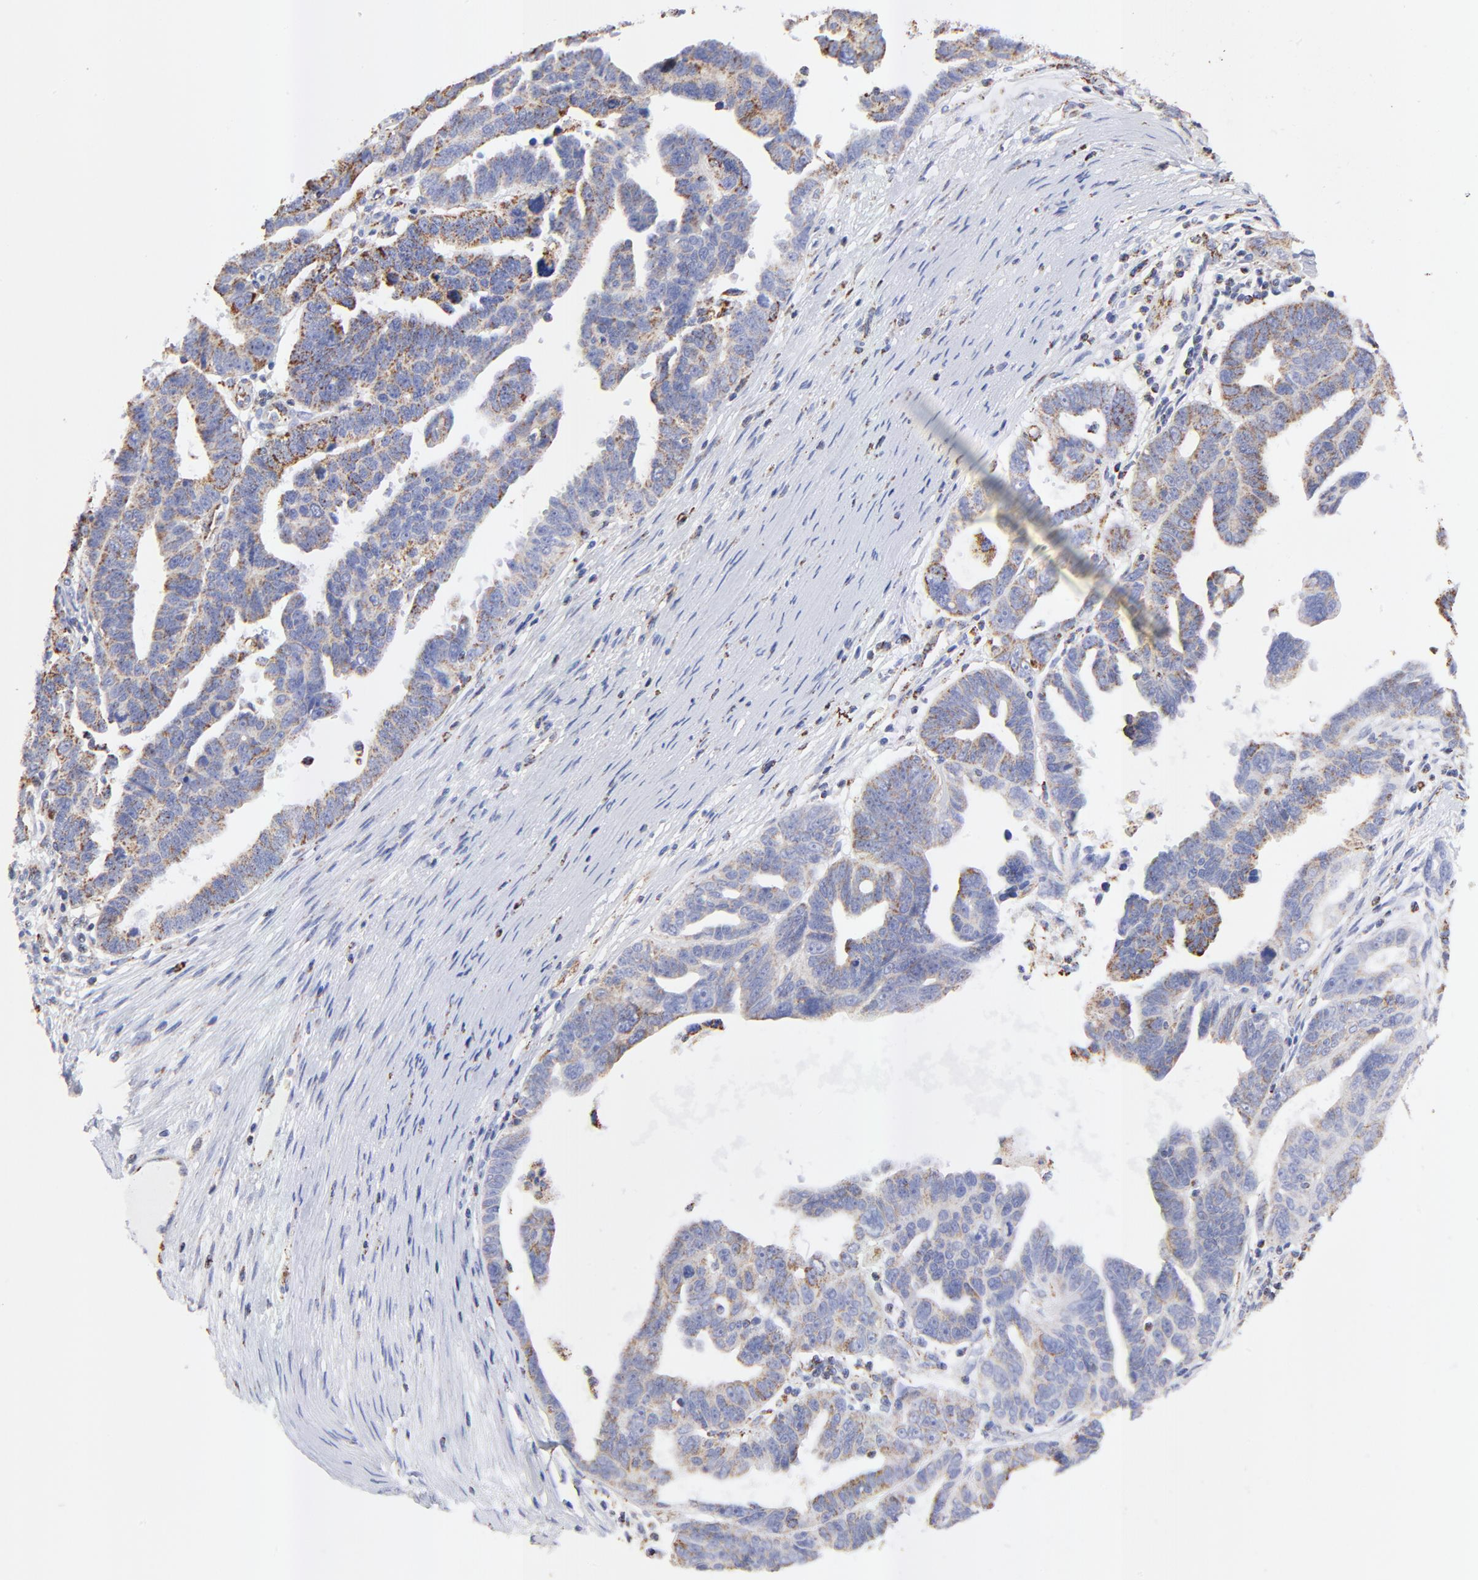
{"staining": {"intensity": "moderate", "quantity": "25%-75%", "location": "cytoplasmic/membranous"}, "tissue": "ovarian cancer", "cell_type": "Tumor cells", "image_type": "cancer", "snomed": [{"axis": "morphology", "description": "Carcinoma, endometroid"}, {"axis": "morphology", "description": "Cystadenocarcinoma, serous, NOS"}, {"axis": "topography", "description": "Ovary"}], "caption": "Ovarian endometroid carcinoma tissue reveals moderate cytoplasmic/membranous expression in approximately 25%-75% of tumor cells", "gene": "COX4I1", "patient": {"sex": "female", "age": 45}}